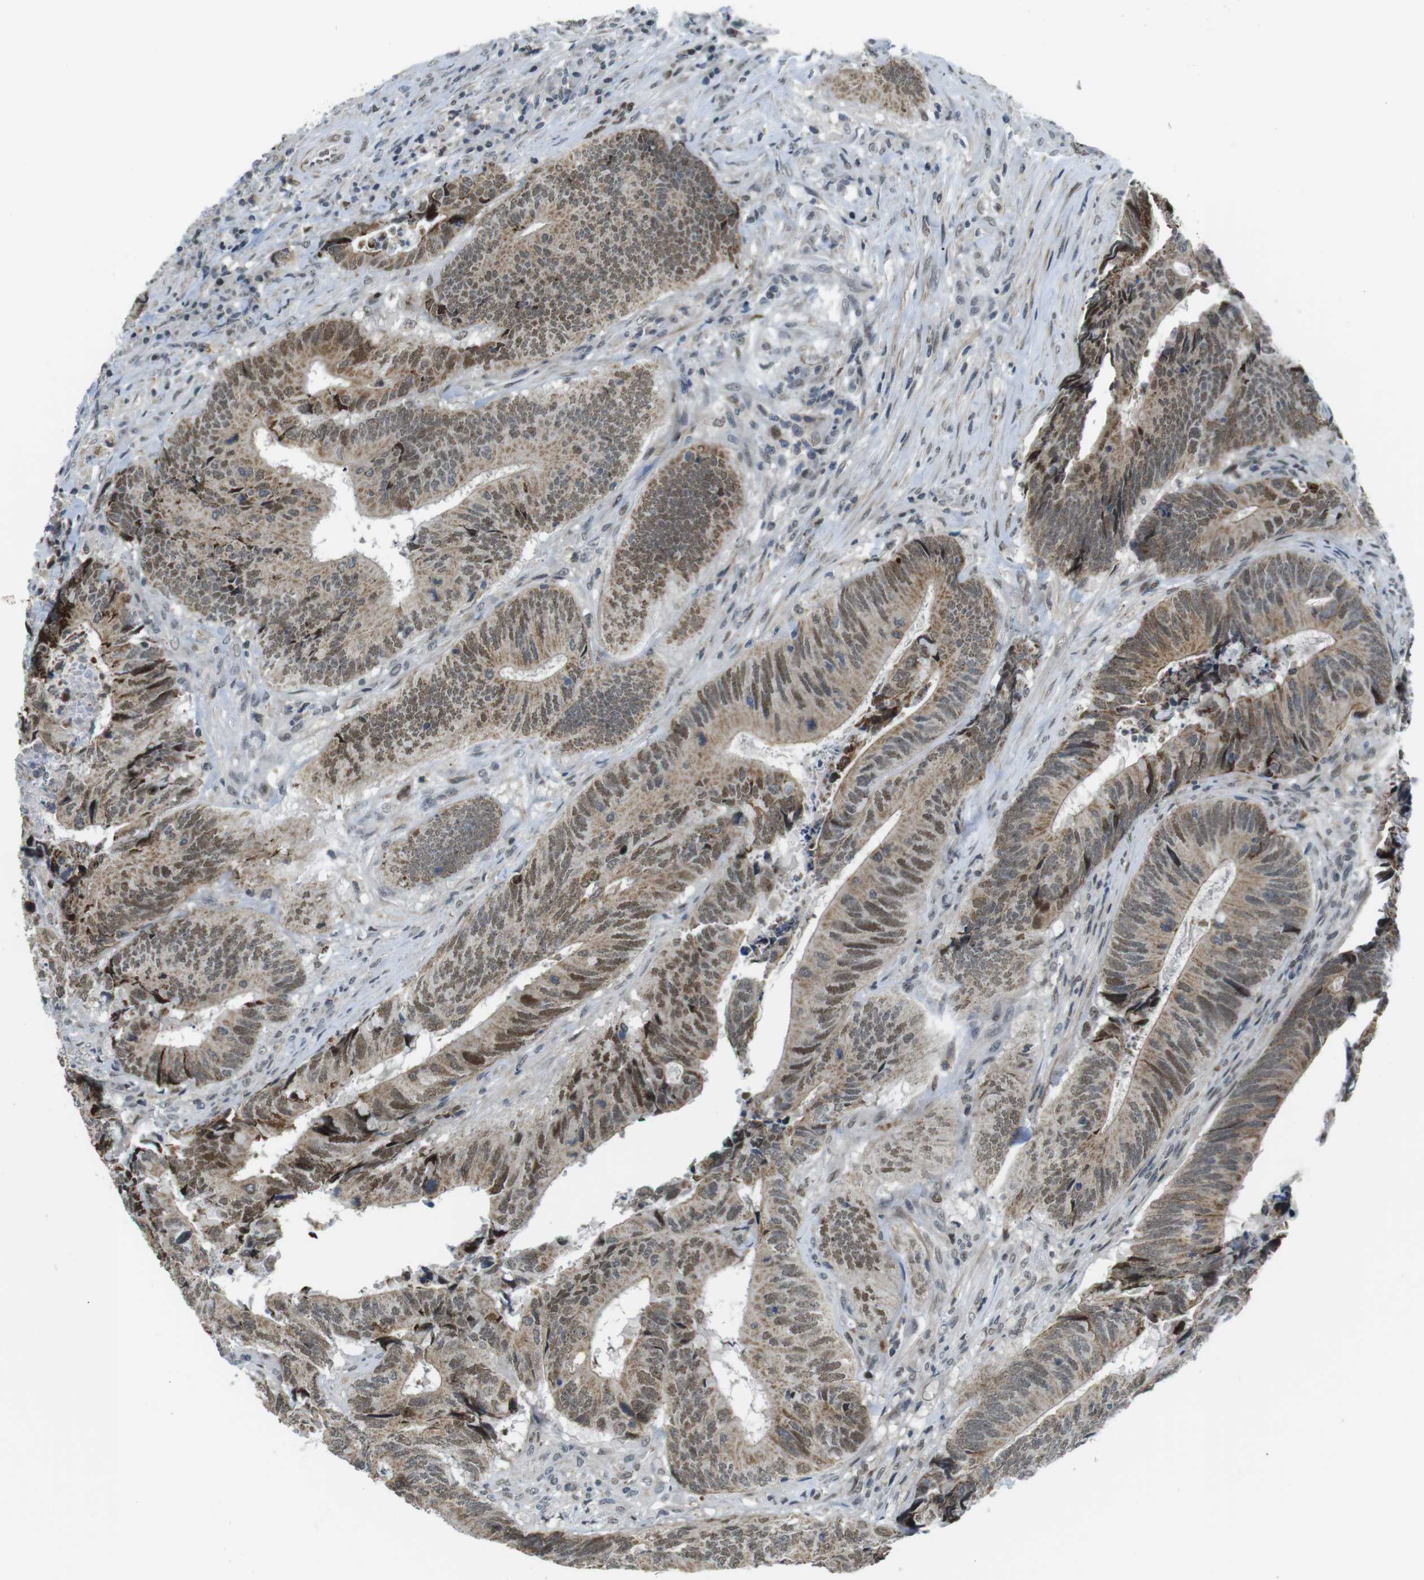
{"staining": {"intensity": "moderate", "quantity": ">75%", "location": "cytoplasmic/membranous,nuclear"}, "tissue": "colorectal cancer", "cell_type": "Tumor cells", "image_type": "cancer", "snomed": [{"axis": "morphology", "description": "Normal tissue, NOS"}, {"axis": "morphology", "description": "Adenocarcinoma, NOS"}, {"axis": "topography", "description": "Colon"}], "caption": "Colorectal cancer (adenocarcinoma) stained with a protein marker exhibits moderate staining in tumor cells.", "gene": "USP7", "patient": {"sex": "male", "age": 56}}